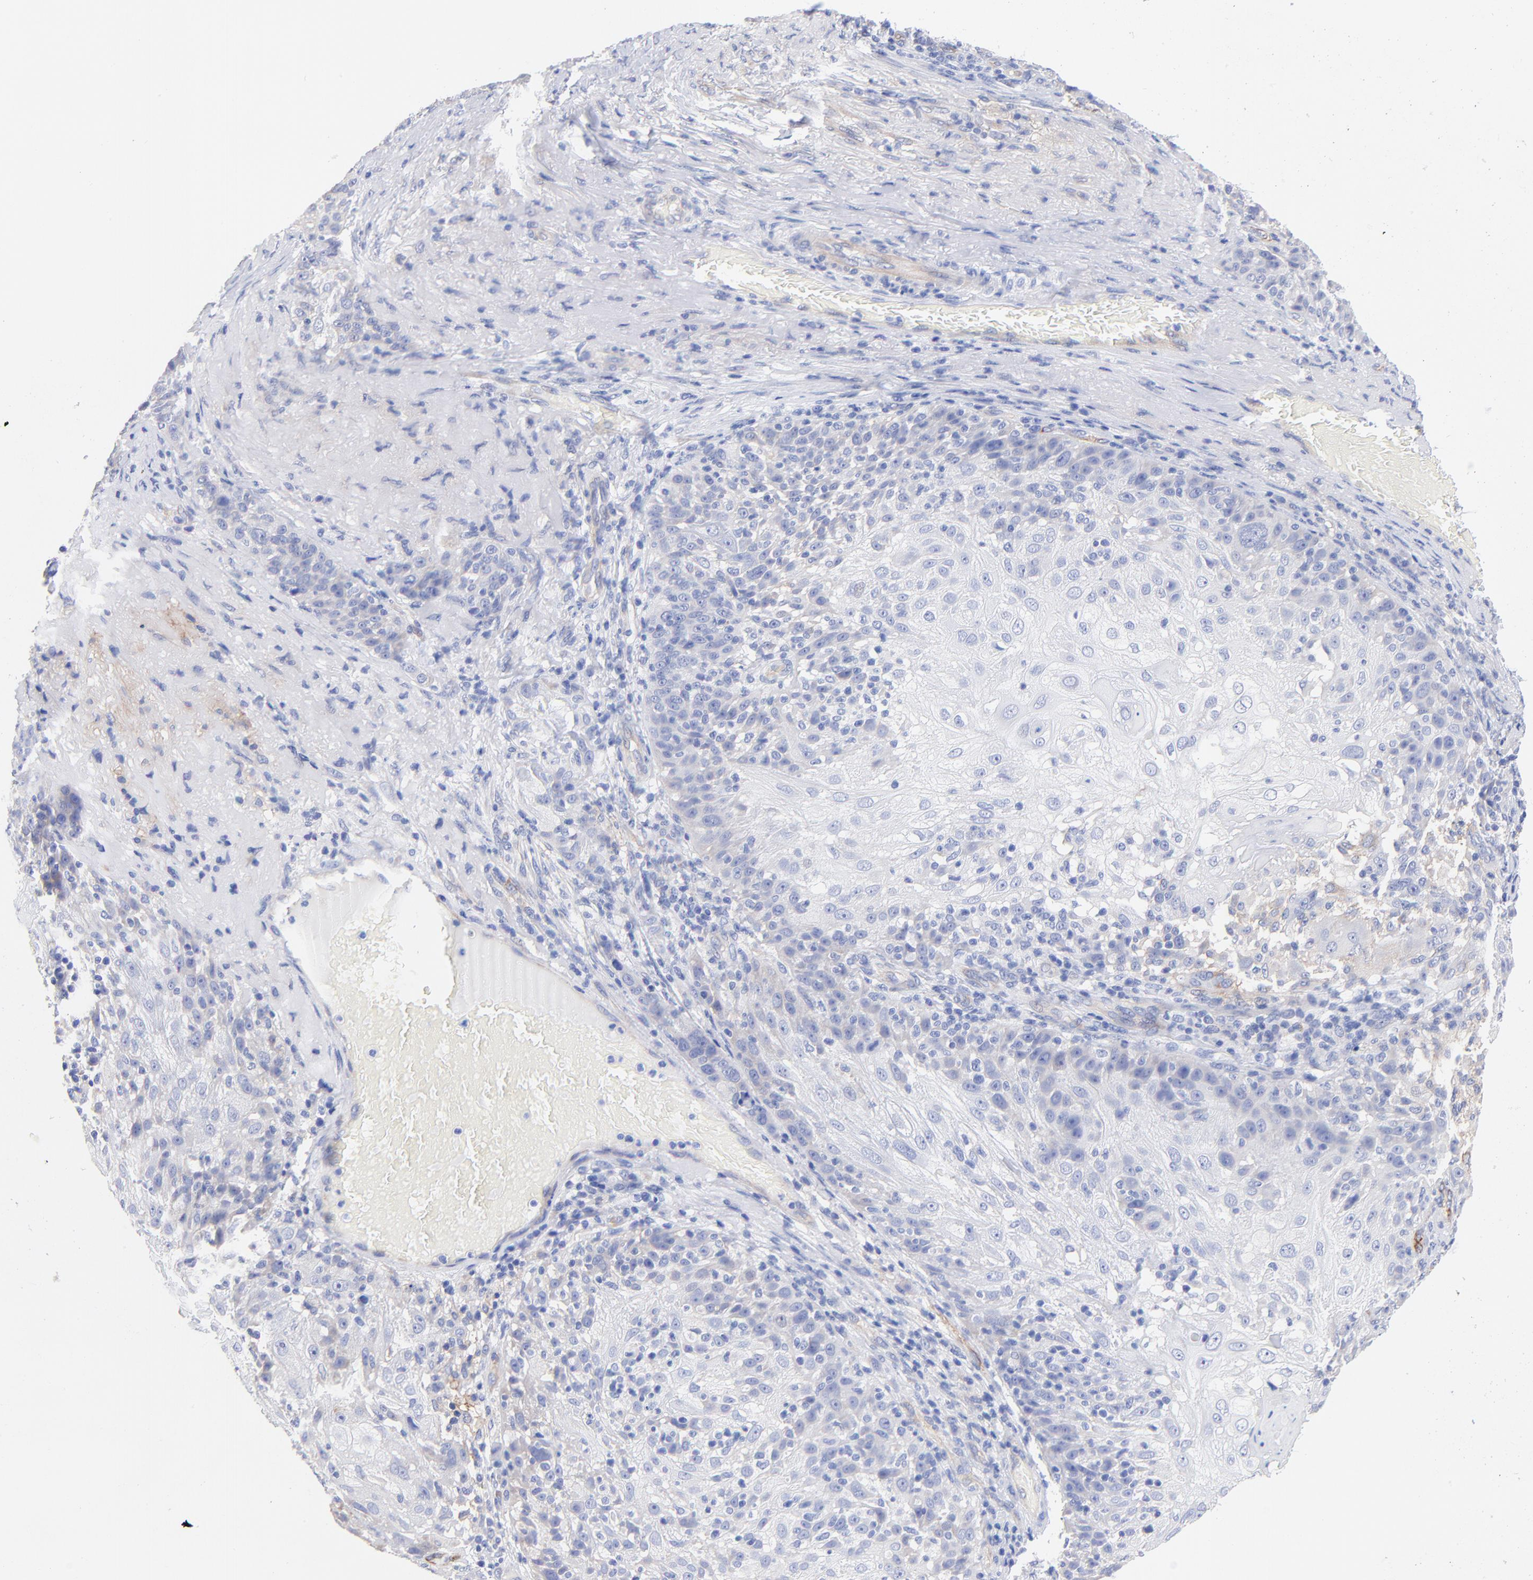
{"staining": {"intensity": "negative", "quantity": "none", "location": "none"}, "tissue": "skin cancer", "cell_type": "Tumor cells", "image_type": "cancer", "snomed": [{"axis": "morphology", "description": "Normal tissue, NOS"}, {"axis": "morphology", "description": "Squamous cell carcinoma, NOS"}, {"axis": "topography", "description": "Skin"}], "caption": "This is an IHC histopathology image of human skin cancer (squamous cell carcinoma). There is no positivity in tumor cells.", "gene": "SLC44A2", "patient": {"sex": "female", "age": 83}}